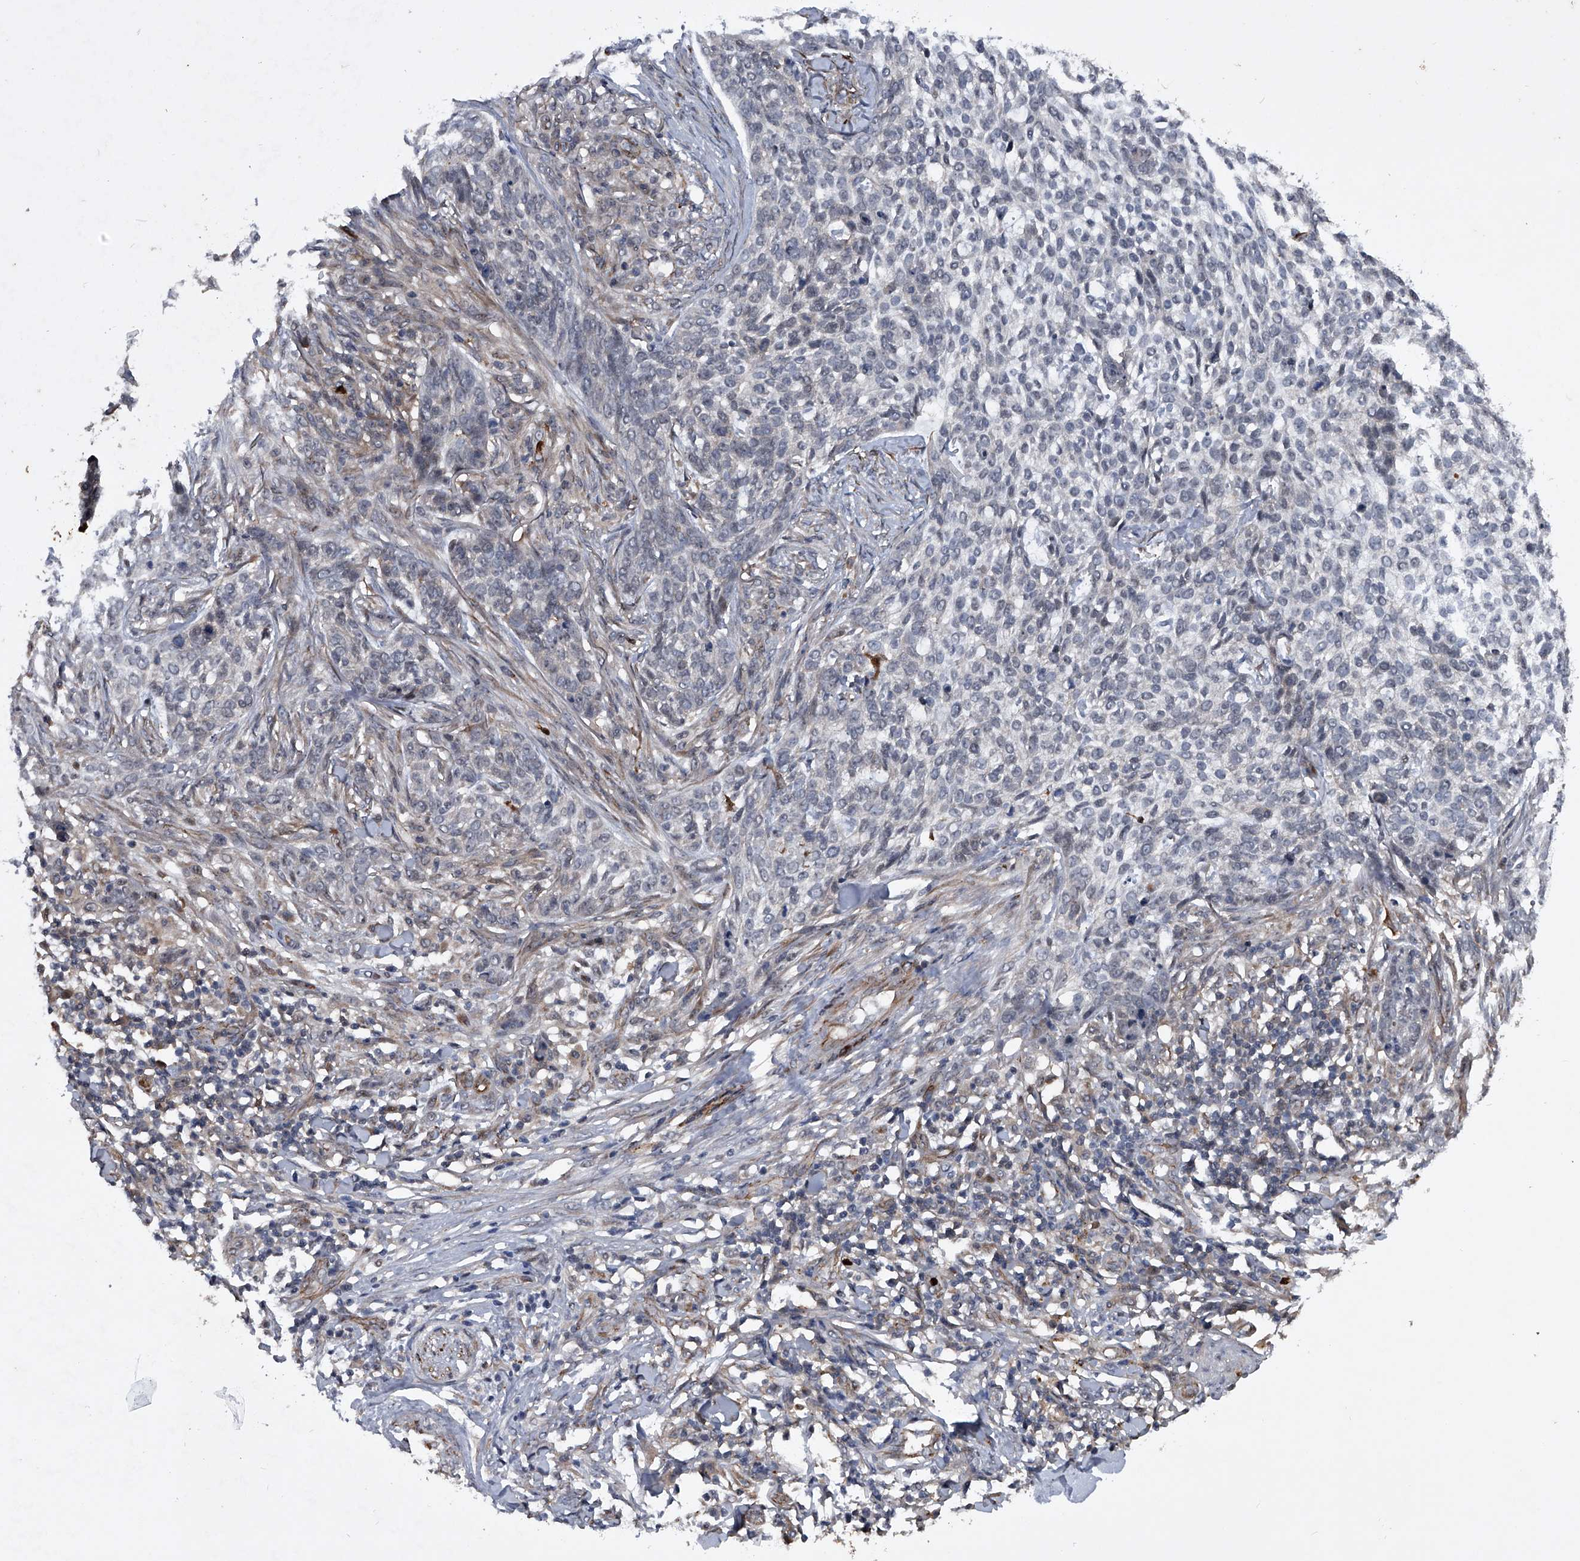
{"staining": {"intensity": "negative", "quantity": "none", "location": "none"}, "tissue": "skin cancer", "cell_type": "Tumor cells", "image_type": "cancer", "snomed": [{"axis": "morphology", "description": "Basal cell carcinoma"}, {"axis": "topography", "description": "Skin"}], "caption": "Histopathology image shows no significant protein positivity in tumor cells of basal cell carcinoma (skin).", "gene": "MAPKAP1", "patient": {"sex": "female", "age": 64}}